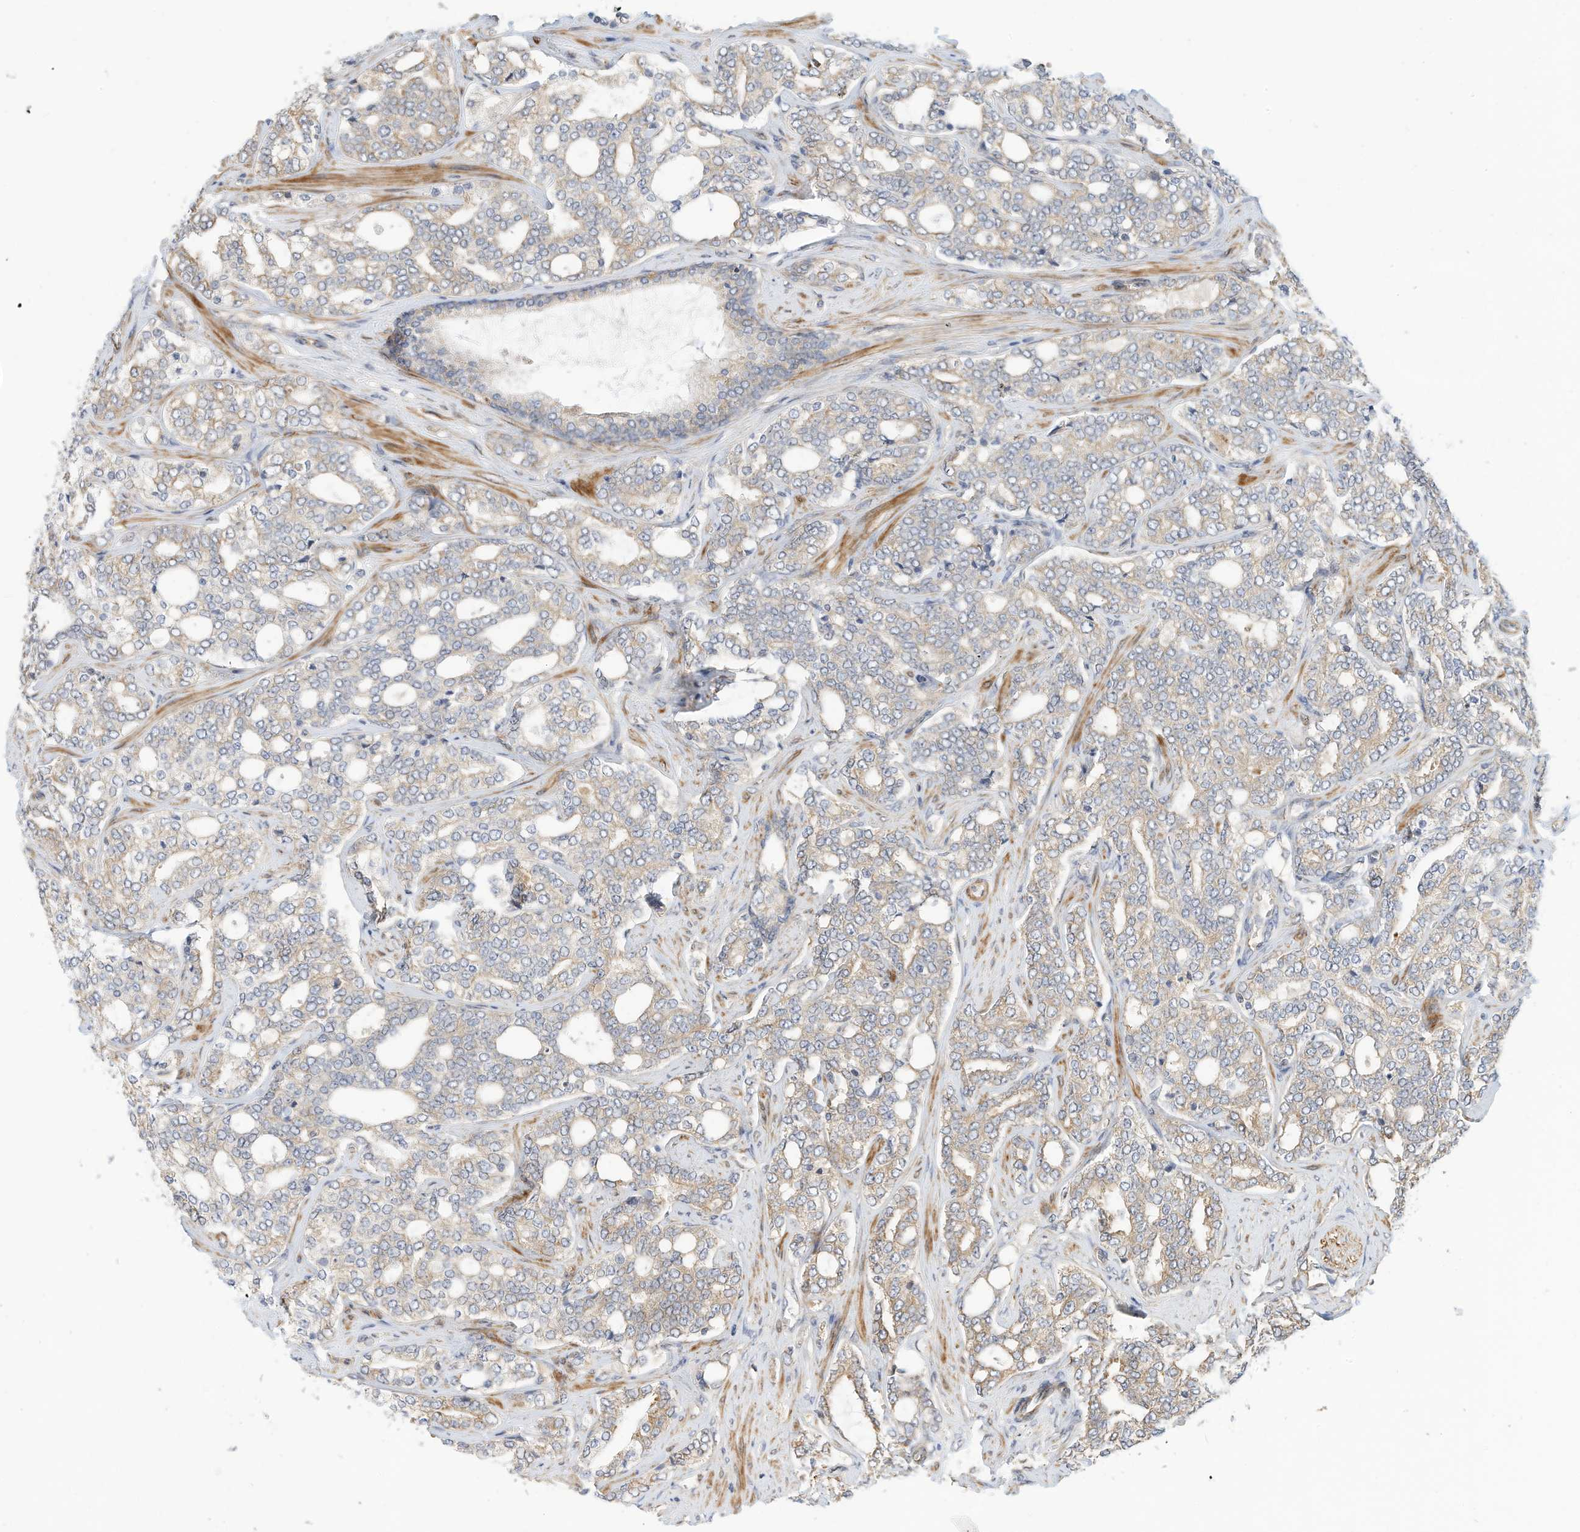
{"staining": {"intensity": "weak", "quantity": "<25%", "location": "cytoplasmic/membranous"}, "tissue": "prostate cancer", "cell_type": "Tumor cells", "image_type": "cancer", "snomed": [{"axis": "morphology", "description": "Adenocarcinoma, High grade"}, {"axis": "topography", "description": "Prostate"}], "caption": "Tumor cells show no significant protein positivity in prostate cancer (adenocarcinoma (high-grade)). Brightfield microscopy of IHC stained with DAB (3,3'-diaminobenzidine) (brown) and hematoxylin (blue), captured at high magnification.", "gene": "OFD1", "patient": {"sex": "male", "age": 64}}